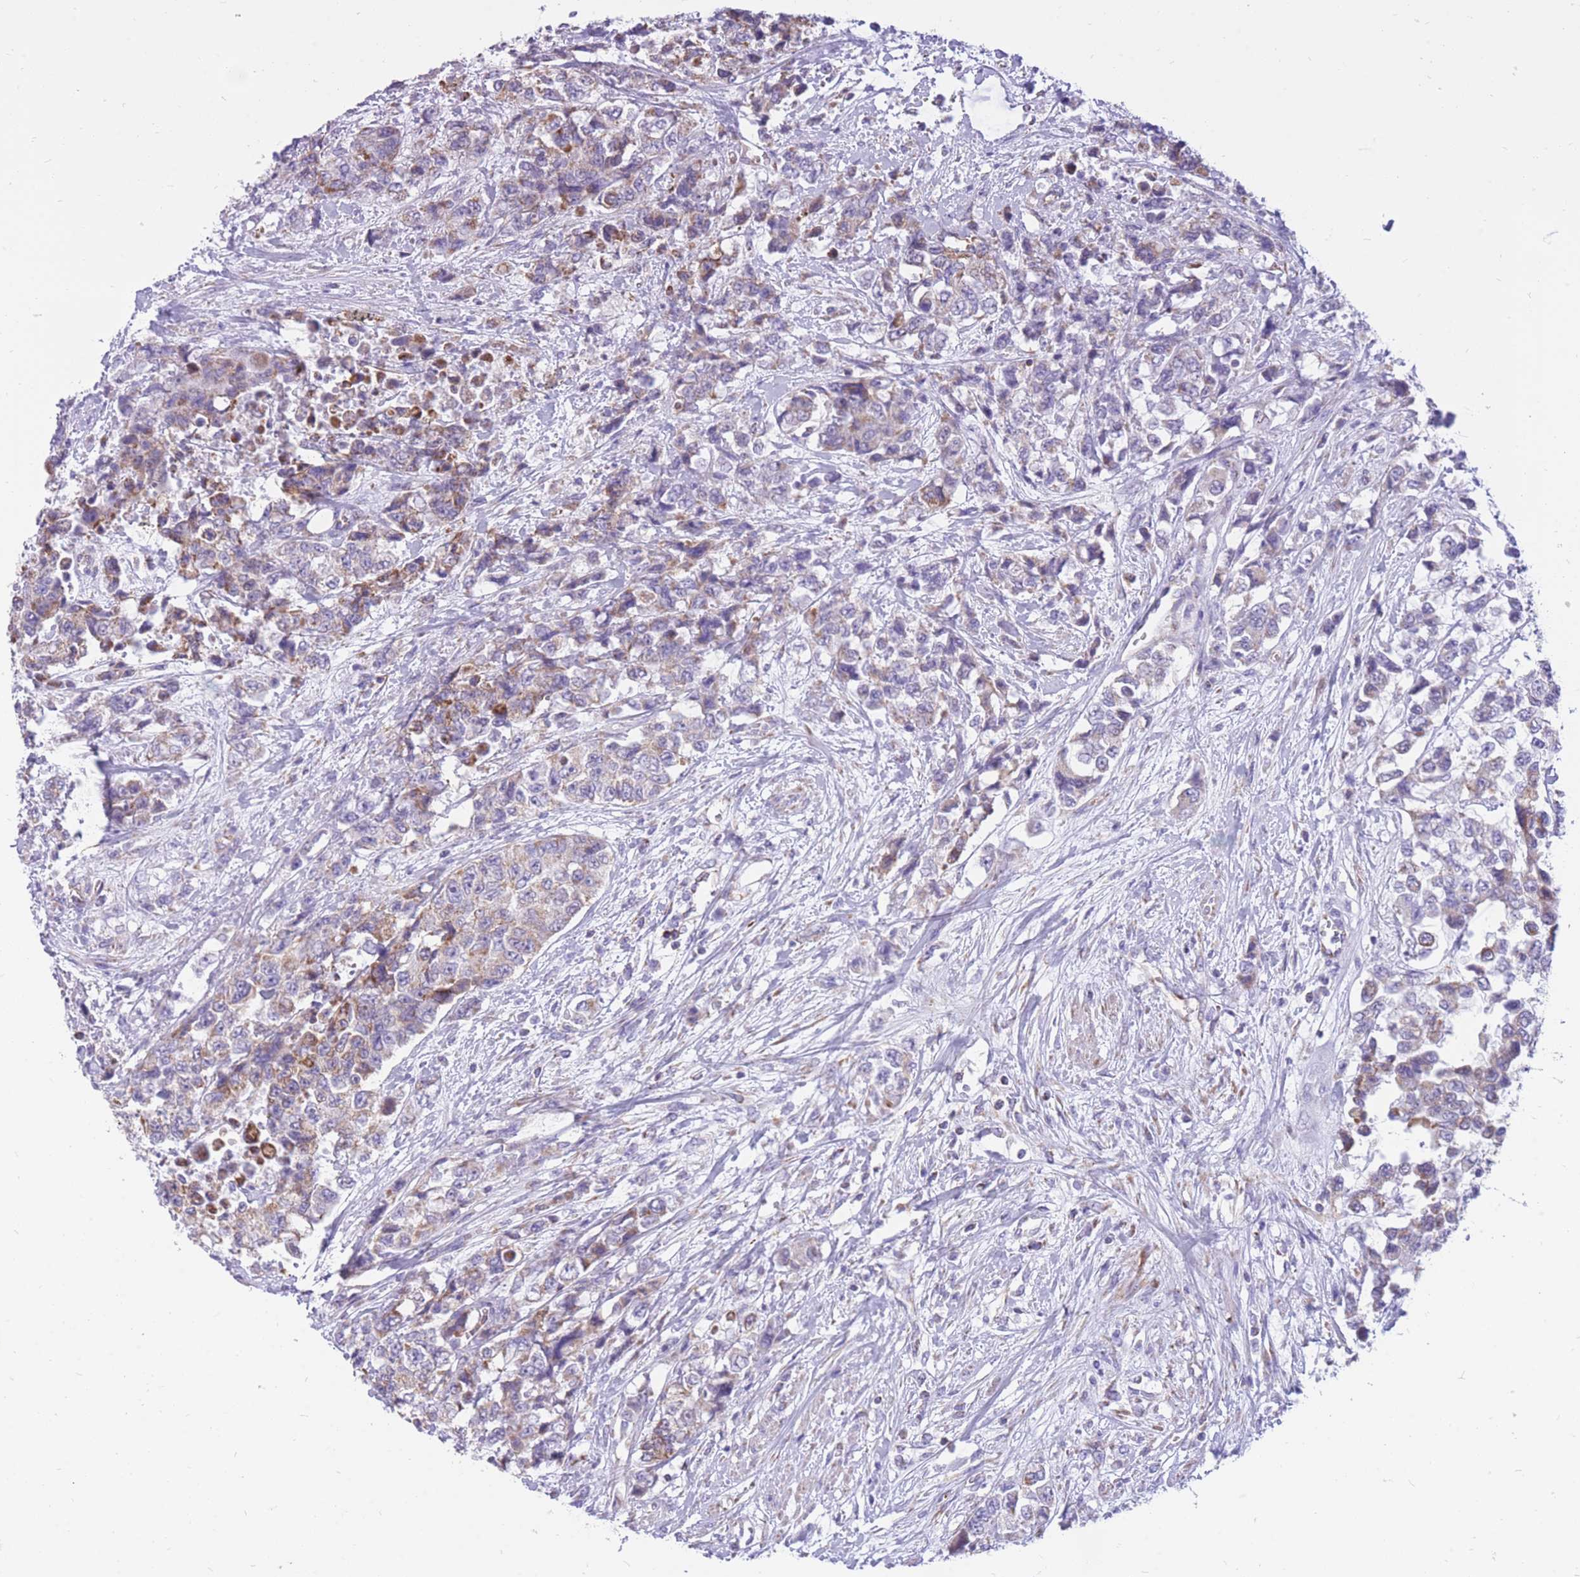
{"staining": {"intensity": "weak", "quantity": "25%-75%", "location": "cytoplasmic/membranous"}, "tissue": "urothelial cancer", "cell_type": "Tumor cells", "image_type": "cancer", "snomed": [{"axis": "morphology", "description": "Urothelial carcinoma, High grade"}, {"axis": "topography", "description": "Urinary bladder"}], "caption": "IHC of high-grade urothelial carcinoma demonstrates low levels of weak cytoplasmic/membranous expression in about 25%-75% of tumor cells.", "gene": "PCSK1", "patient": {"sex": "female", "age": 78}}